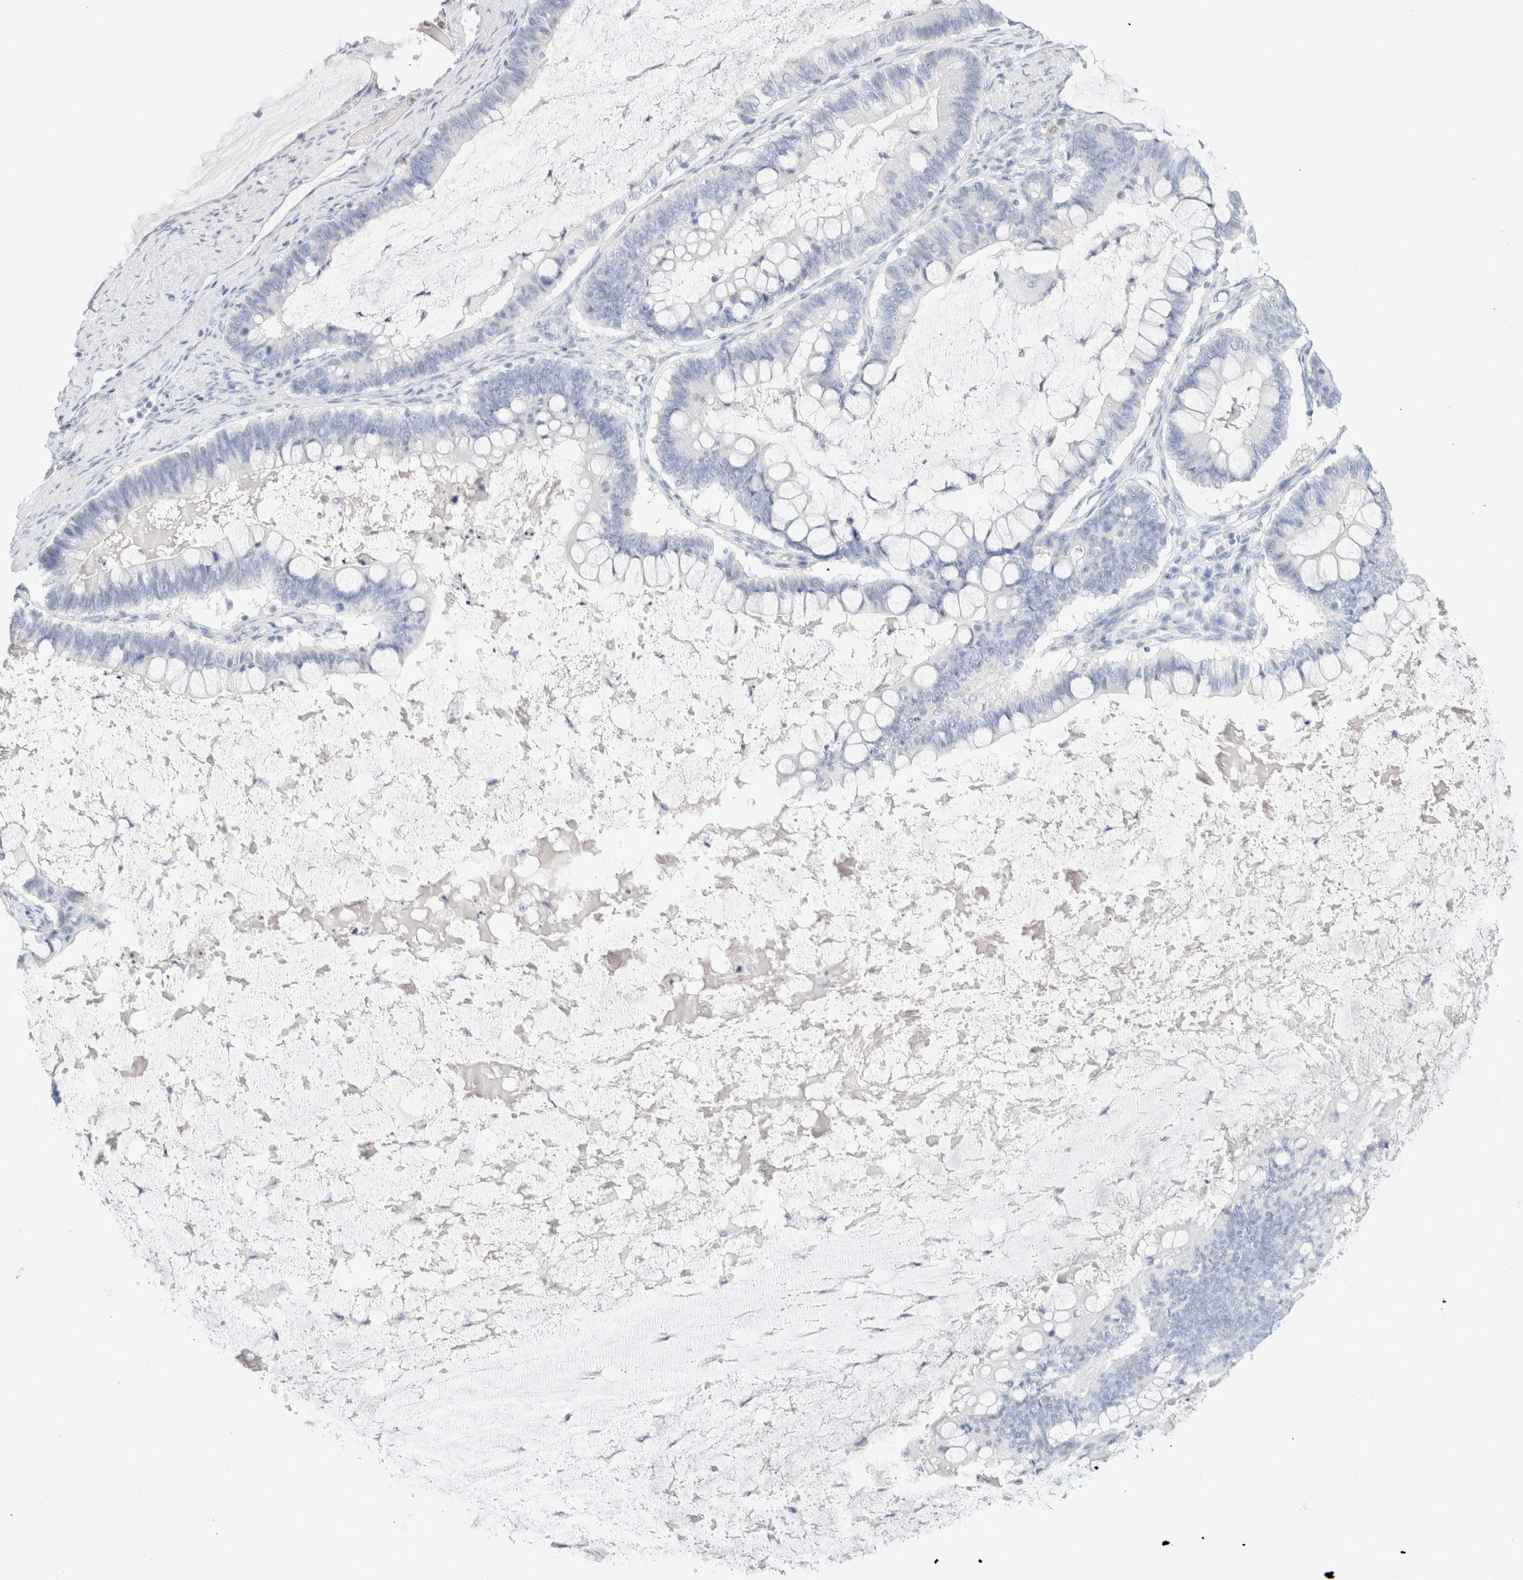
{"staining": {"intensity": "negative", "quantity": "none", "location": "none"}, "tissue": "ovarian cancer", "cell_type": "Tumor cells", "image_type": "cancer", "snomed": [{"axis": "morphology", "description": "Cystadenocarcinoma, mucinous, NOS"}, {"axis": "topography", "description": "Ovary"}], "caption": "A micrograph of ovarian cancer (mucinous cystadenocarcinoma) stained for a protein demonstrates no brown staining in tumor cells.", "gene": "ARG1", "patient": {"sex": "female", "age": 61}}